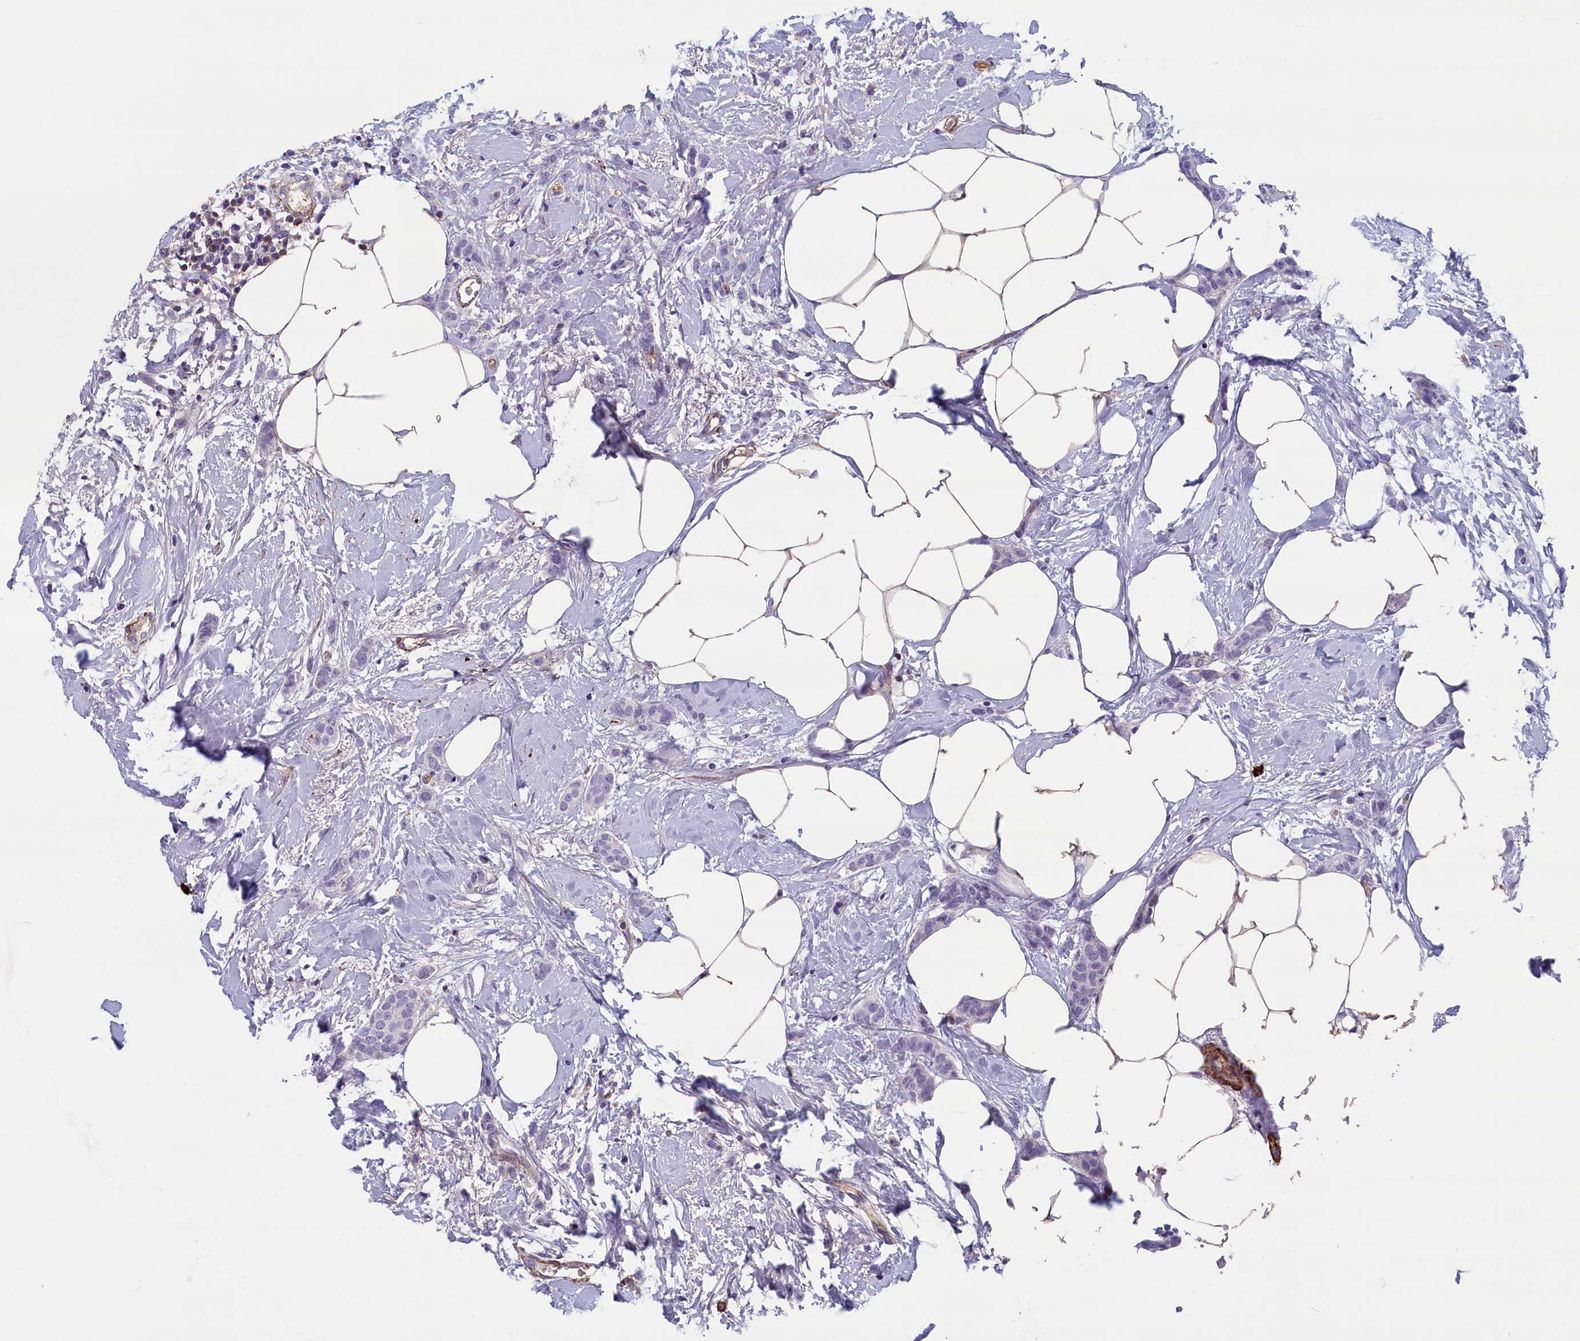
{"staining": {"intensity": "negative", "quantity": "none", "location": "none"}, "tissue": "breast cancer", "cell_type": "Tumor cells", "image_type": "cancer", "snomed": [{"axis": "morphology", "description": "Duct carcinoma"}, {"axis": "topography", "description": "Breast"}], "caption": "A micrograph of breast cancer (intraductal carcinoma) stained for a protein displays no brown staining in tumor cells. Nuclei are stained in blue.", "gene": "BCL2L13", "patient": {"sex": "female", "age": 72}}